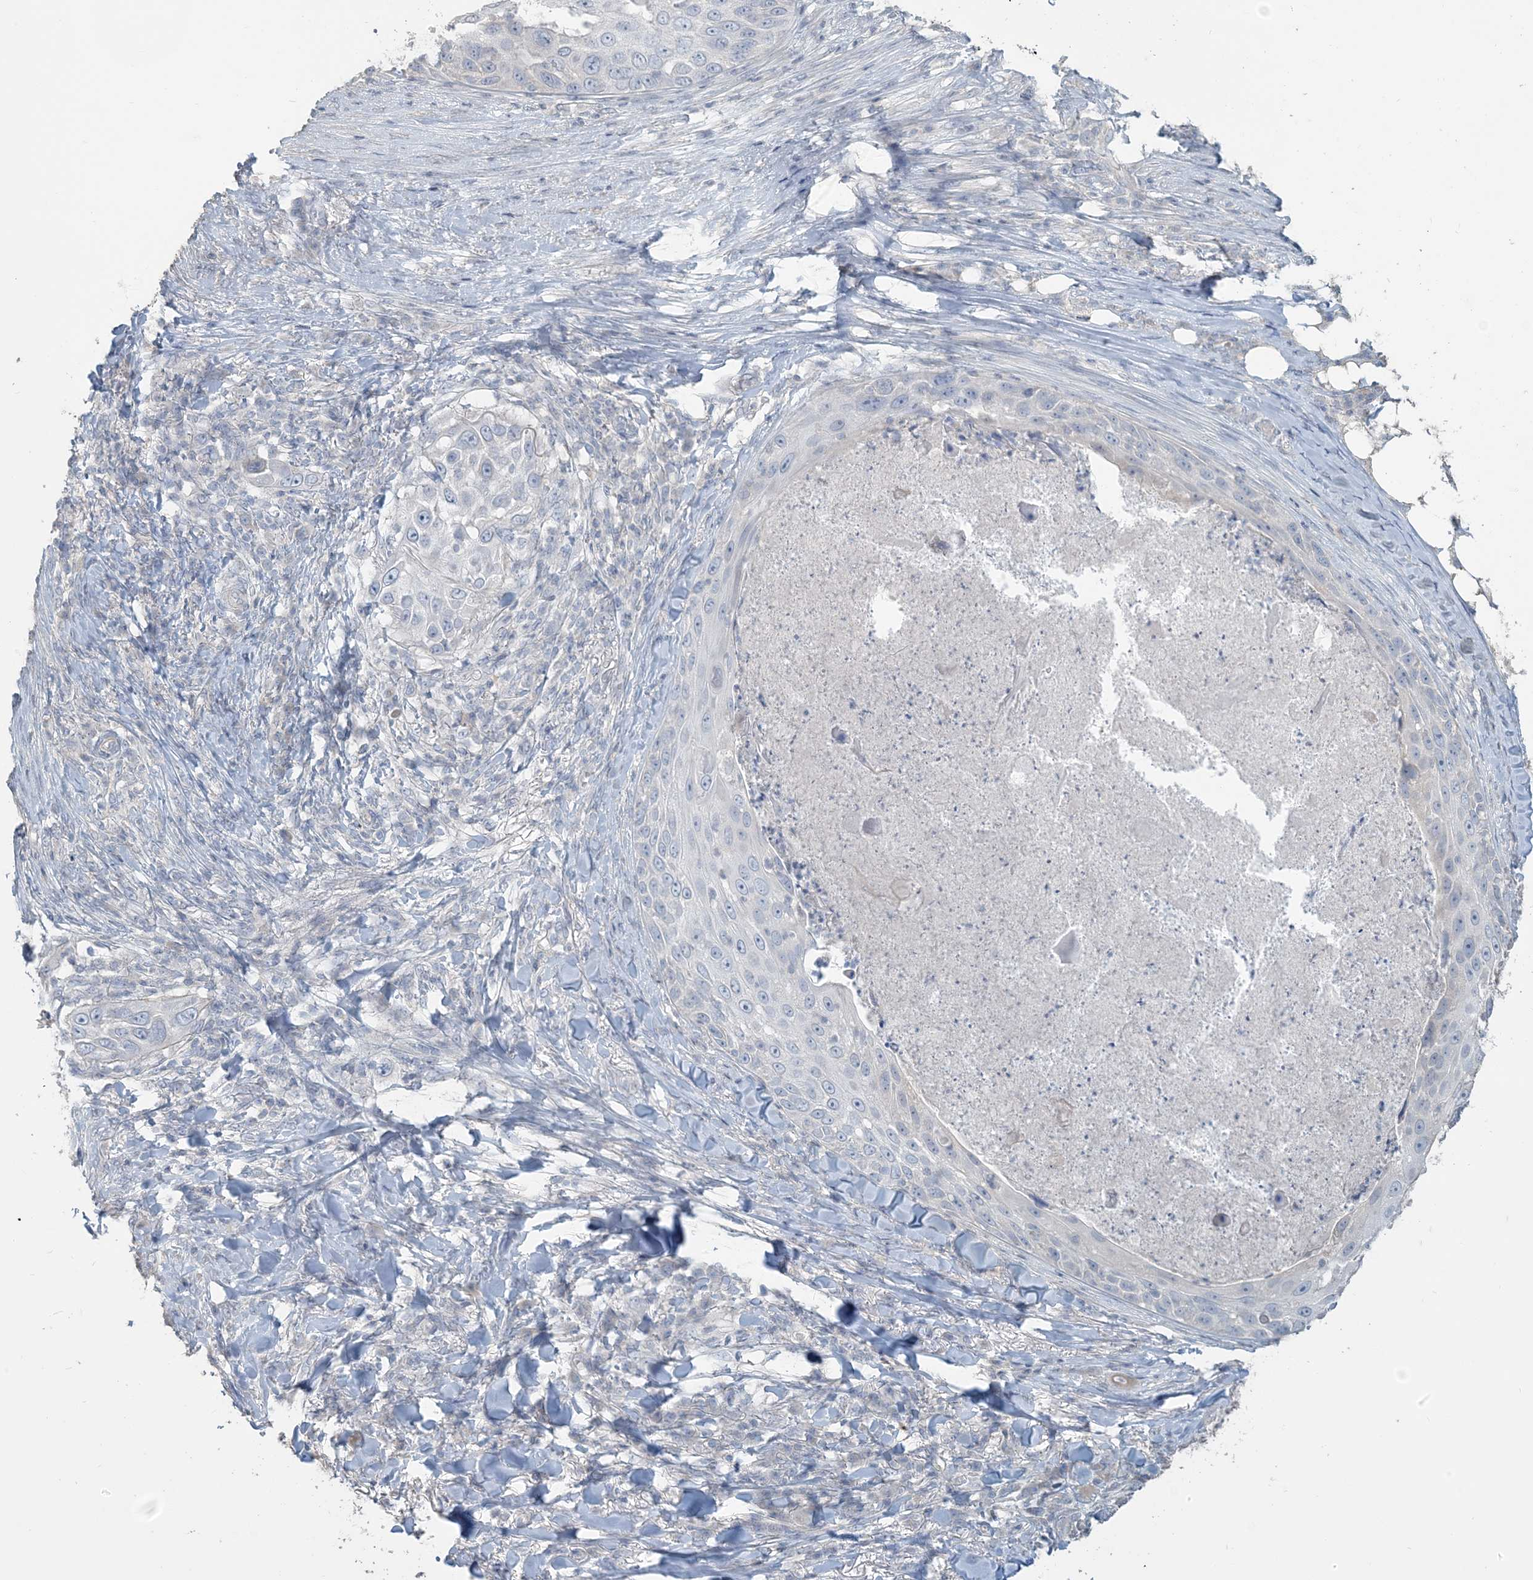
{"staining": {"intensity": "negative", "quantity": "none", "location": "none"}, "tissue": "skin cancer", "cell_type": "Tumor cells", "image_type": "cancer", "snomed": [{"axis": "morphology", "description": "Squamous cell carcinoma, NOS"}, {"axis": "topography", "description": "Skin"}], "caption": "An immunohistochemistry (IHC) photomicrograph of squamous cell carcinoma (skin) is shown. There is no staining in tumor cells of squamous cell carcinoma (skin).", "gene": "NPHS2", "patient": {"sex": "female", "age": 44}}